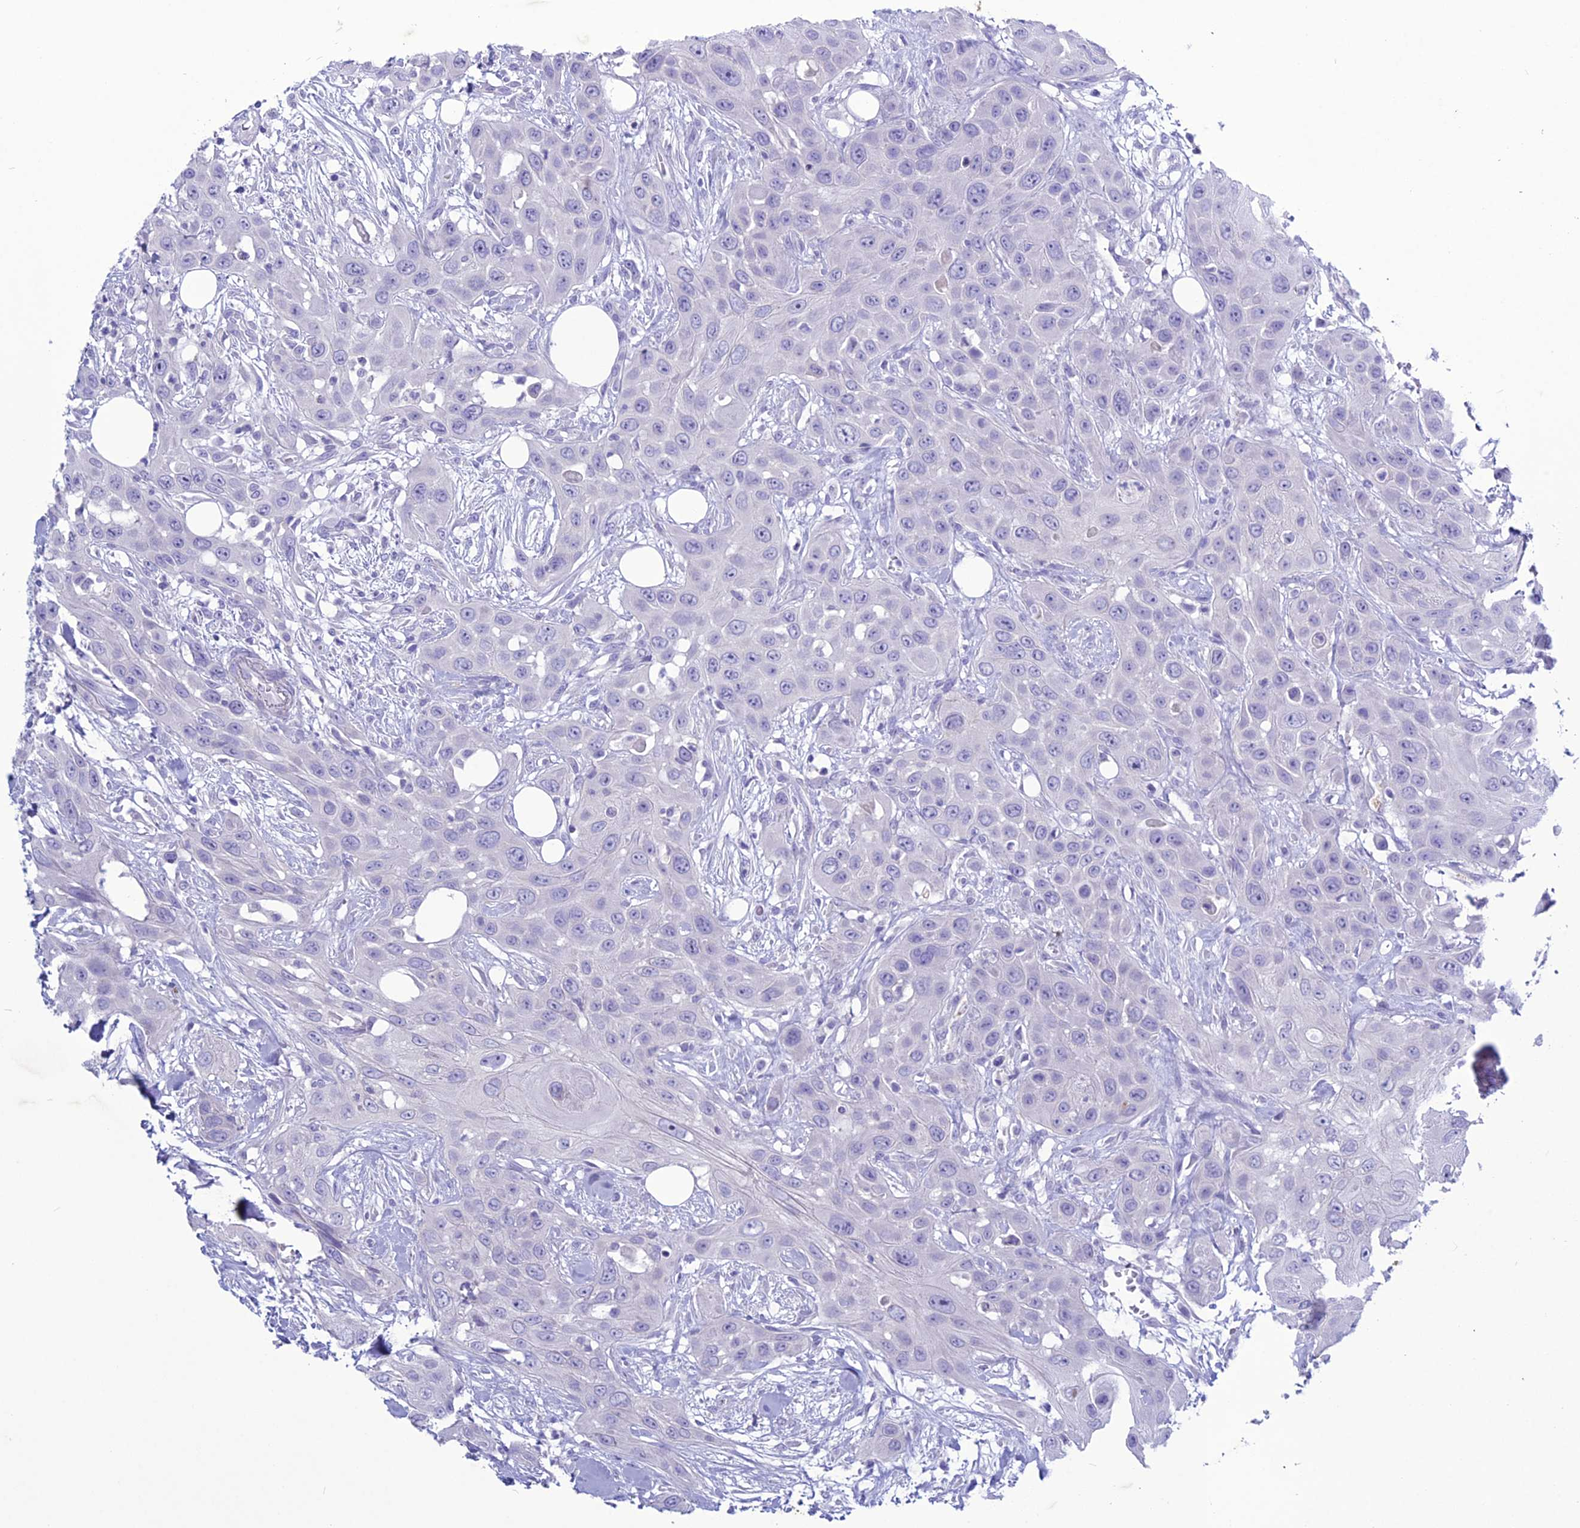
{"staining": {"intensity": "negative", "quantity": "none", "location": "none"}, "tissue": "head and neck cancer", "cell_type": "Tumor cells", "image_type": "cancer", "snomed": [{"axis": "morphology", "description": "Squamous cell carcinoma, NOS"}, {"axis": "topography", "description": "Head-Neck"}], "caption": "Immunohistochemistry photomicrograph of head and neck cancer stained for a protein (brown), which displays no positivity in tumor cells.", "gene": "CLEC2L", "patient": {"sex": "male", "age": 81}}